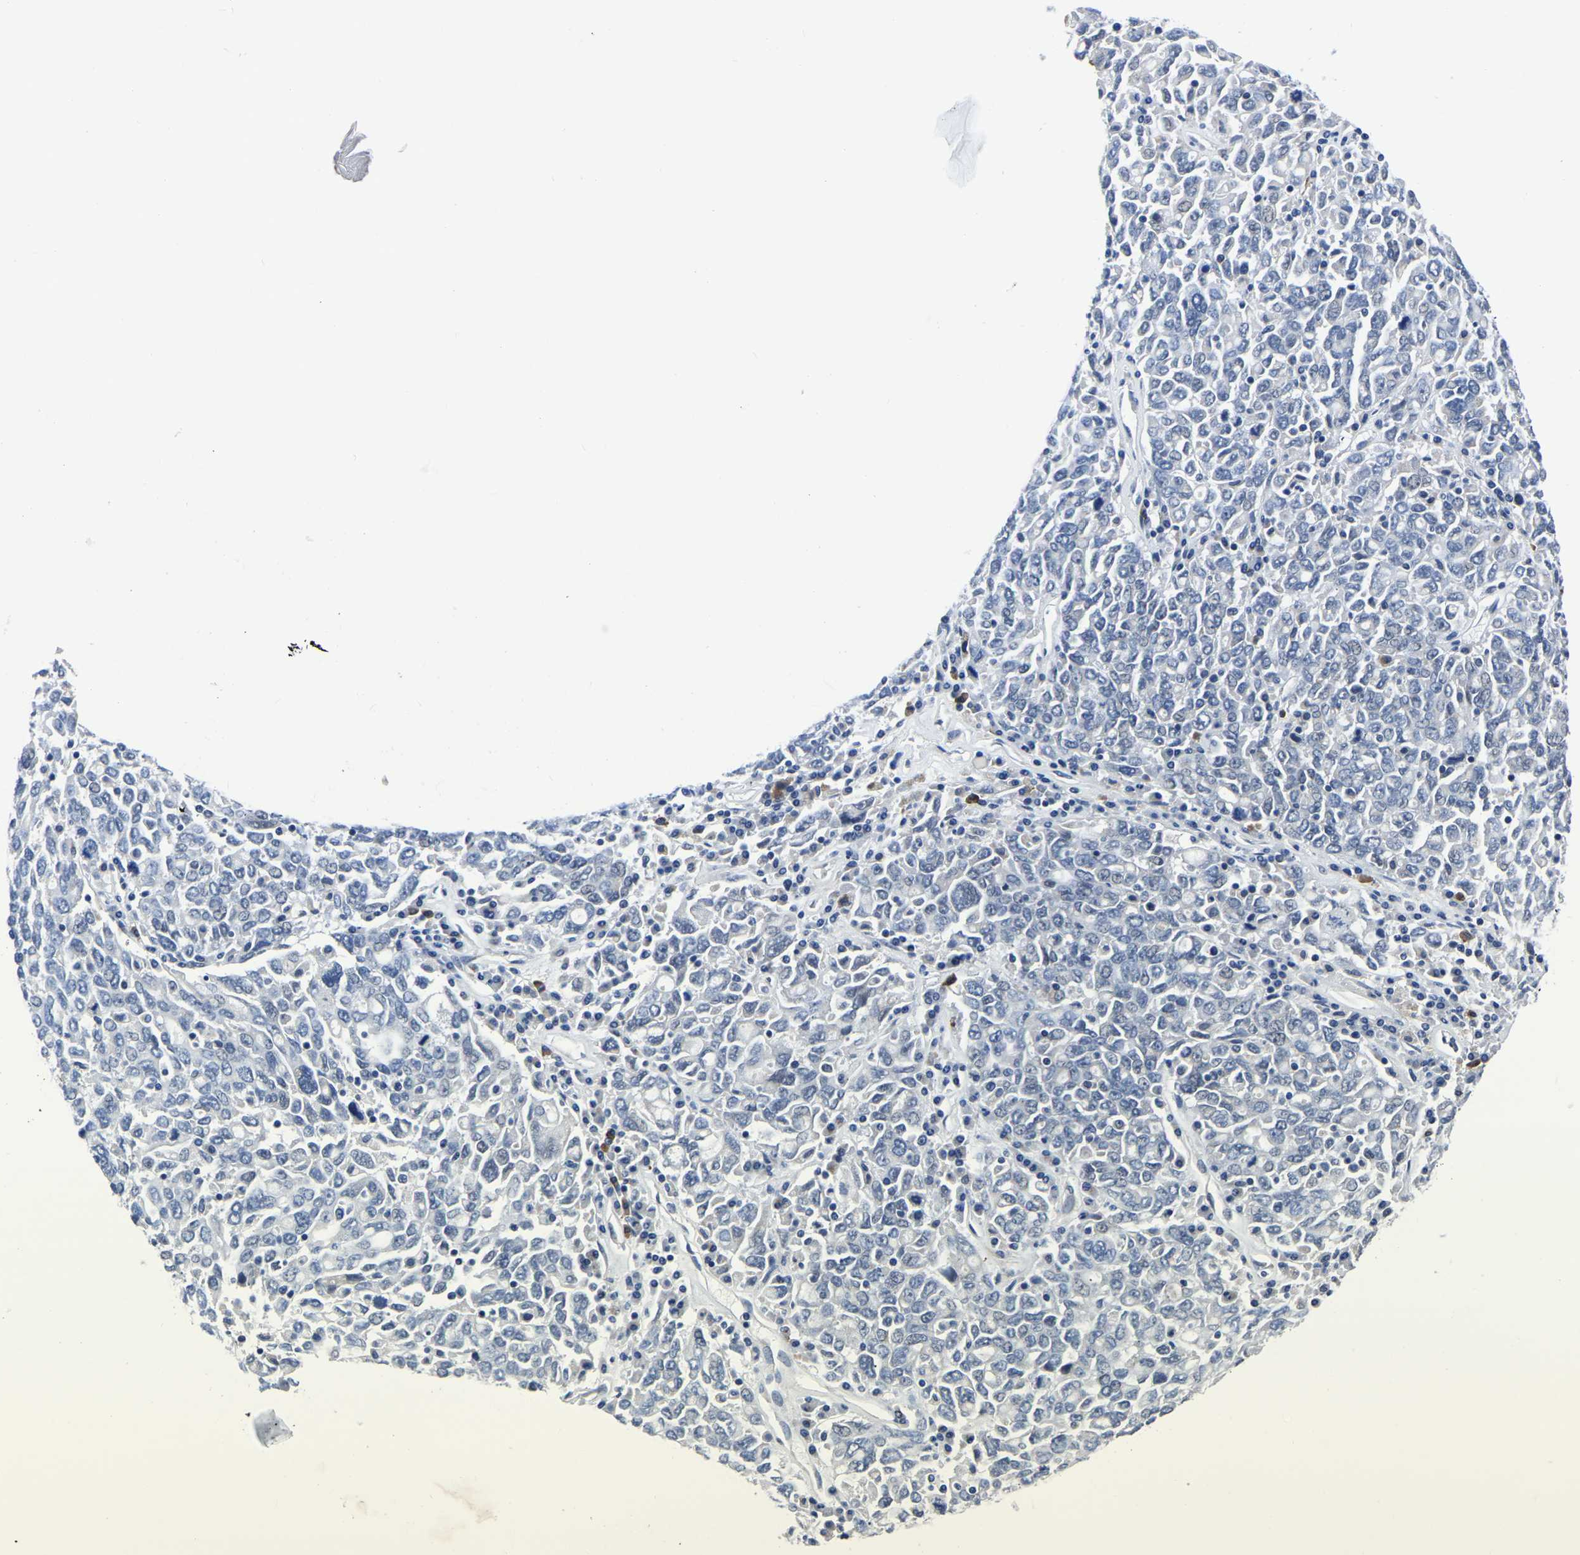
{"staining": {"intensity": "negative", "quantity": "none", "location": "none"}, "tissue": "ovarian cancer", "cell_type": "Tumor cells", "image_type": "cancer", "snomed": [{"axis": "morphology", "description": "Carcinoma, endometroid"}, {"axis": "topography", "description": "Ovary"}], "caption": "An IHC histopathology image of ovarian cancer is shown. There is no staining in tumor cells of ovarian cancer.", "gene": "PDLIM7", "patient": {"sex": "female", "age": 62}}